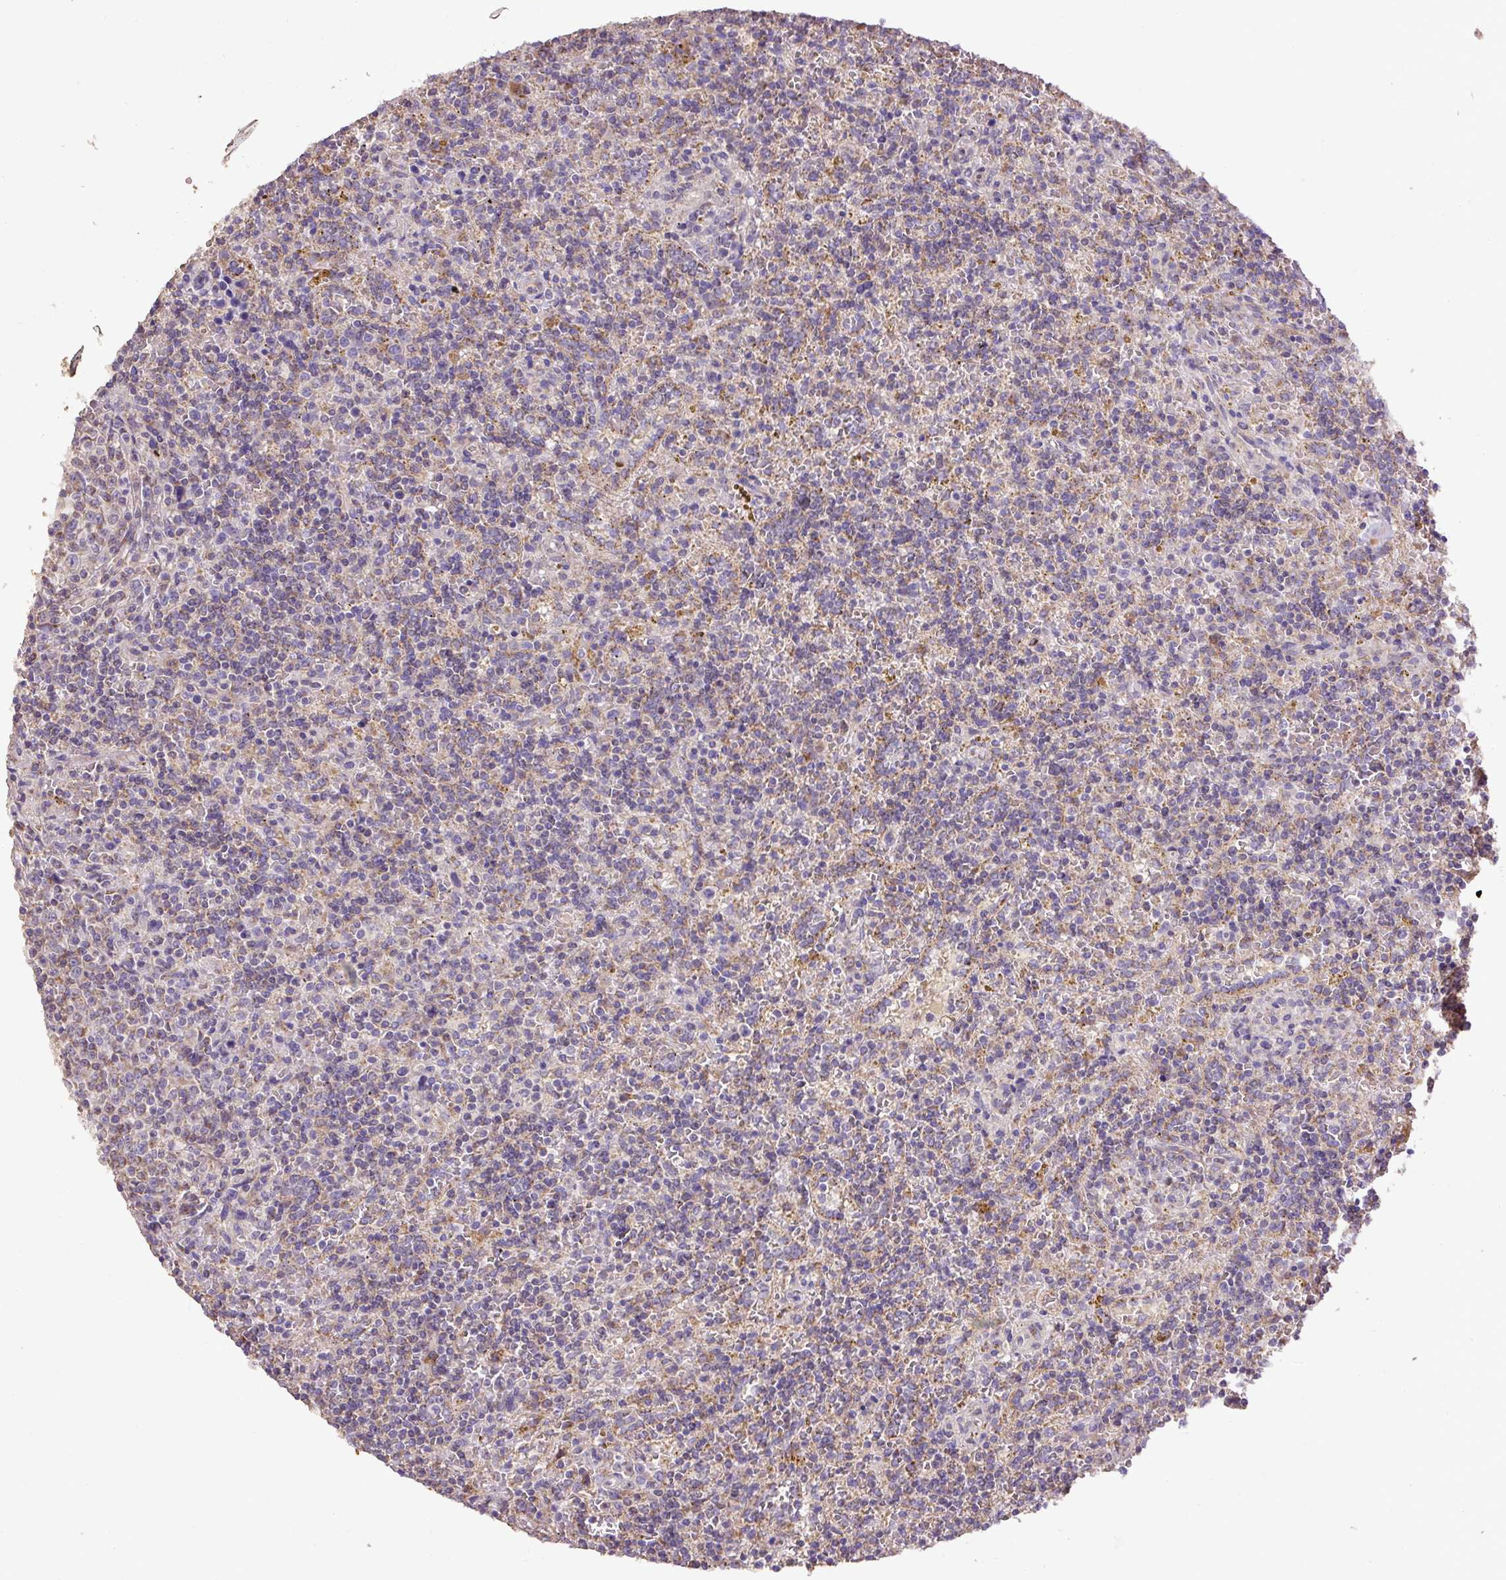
{"staining": {"intensity": "weak", "quantity": "25%-75%", "location": "cytoplasmic/membranous"}, "tissue": "lymphoma", "cell_type": "Tumor cells", "image_type": "cancer", "snomed": [{"axis": "morphology", "description": "Malignant lymphoma, non-Hodgkin's type, Low grade"}, {"axis": "topography", "description": "Spleen"}], "caption": "High-magnification brightfield microscopy of lymphoma stained with DAB (3,3'-diaminobenzidine) (brown) and counterstained with hematoxylin (blue). tumor cells exhibit weak cytoplasmic/membranous positivity is identified in about25%-75% of cells. (DAB (3,3'-diaminobenzidine) IHC, brown staining for protein, blue staining for nuclei).", "gene": "ABR", "patient": {"sex": "male", "age": 67}}